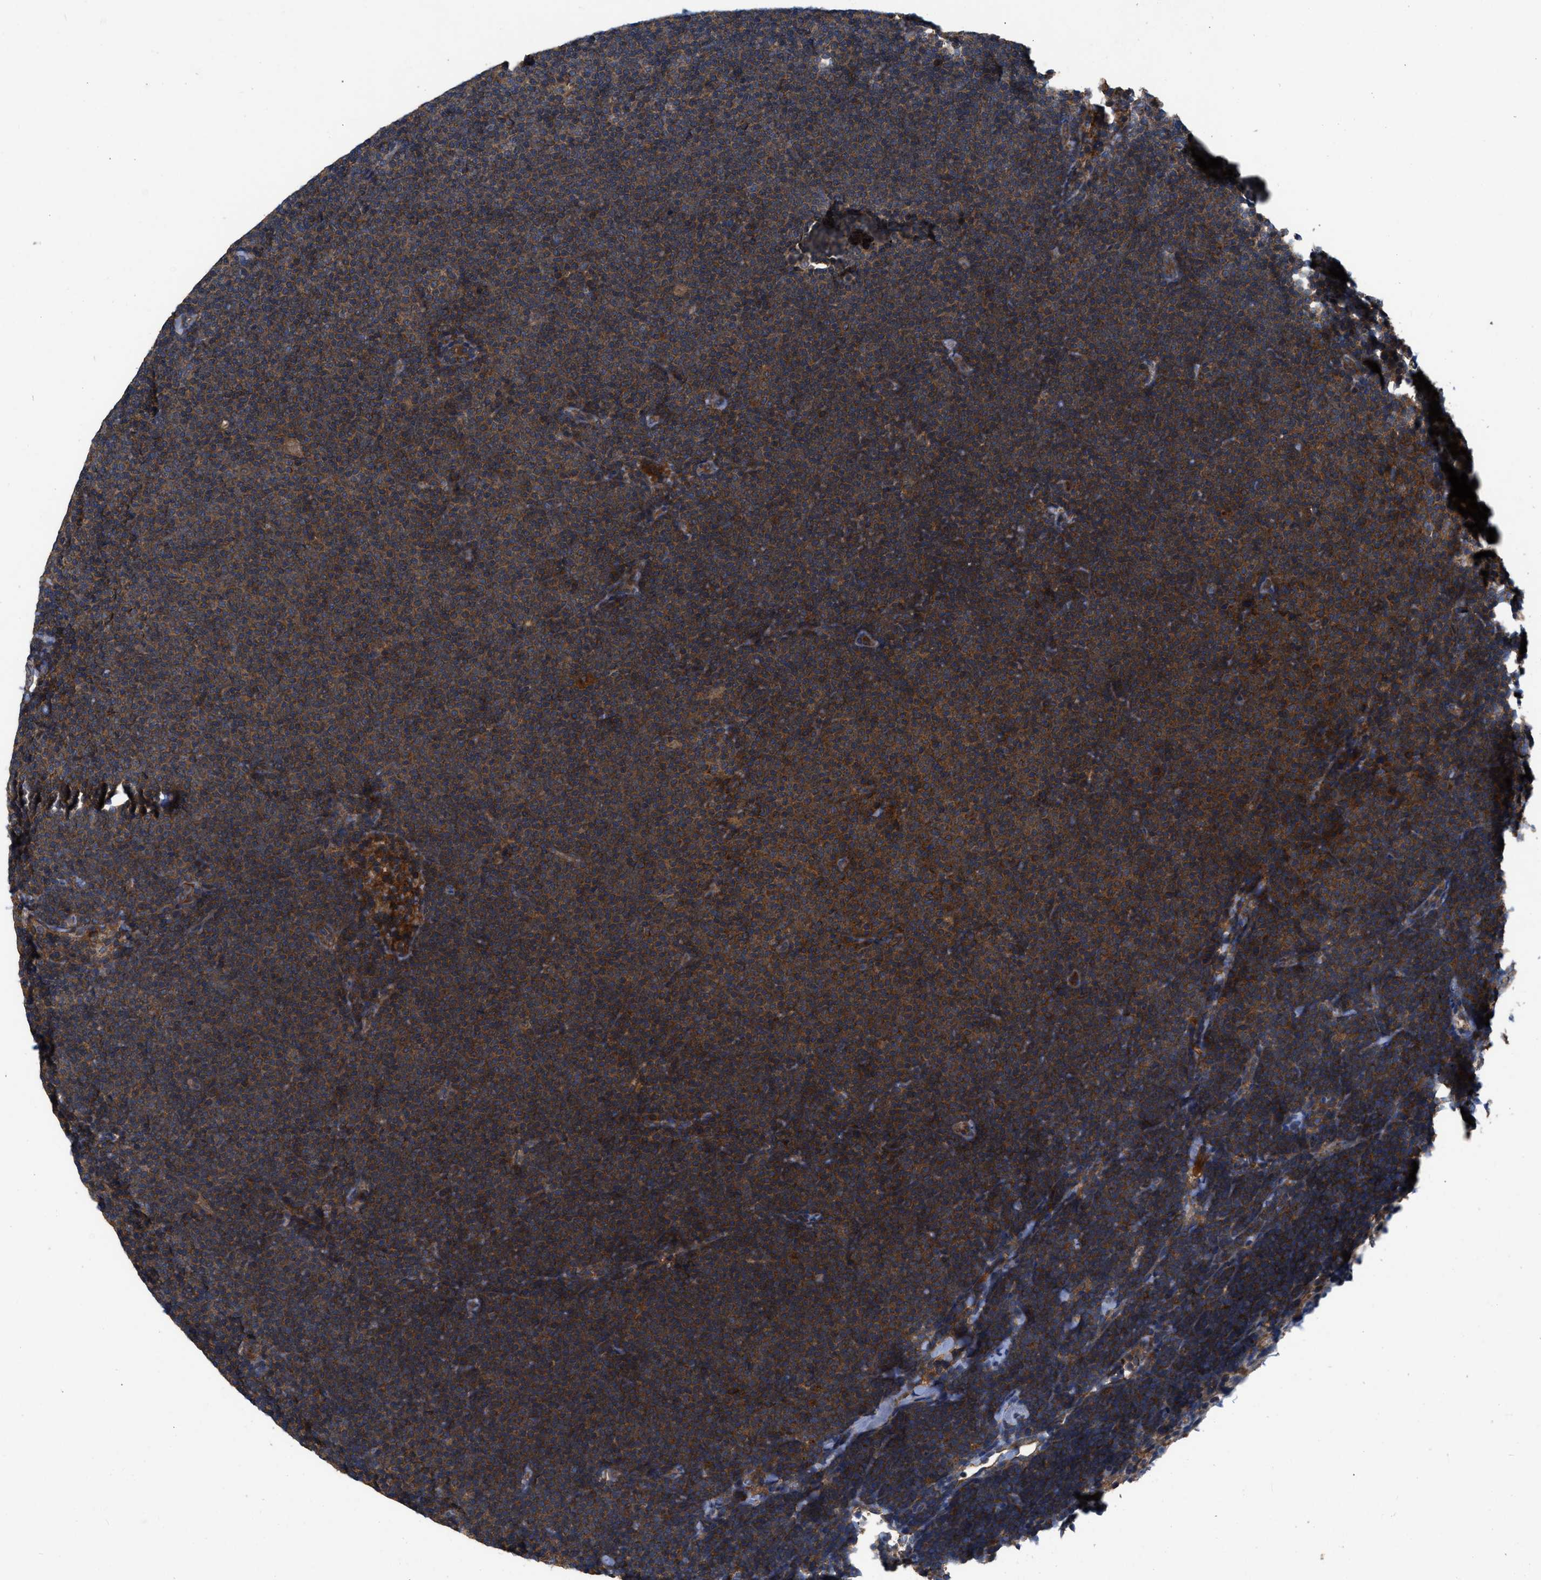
{"staining": {"intensity": "strong", "quantity": ">75%", "location": "cytoplasmic/membranous"}, "tissue": "lymphoma", "cell_type": "Tumor cells", "image_type": "cancer", "snomed": [{"axis": "morphology", "description": "Malignant lymphoma, non-Hodgkin's type, Low grade"}, {"axis": "topography", "description": "Lymph node"}], "caption": "Immunohistochemistry (DAB (3,3'-diaminobenzidine)) staining of malignant lymphoma, non-Hodgkin's type (low-grade) shows strong cytoplasmic/membranous protein expression in about >75% of tumor cells.", "gene": "USP25", "patient": {"sex": "female", "age": 53}}